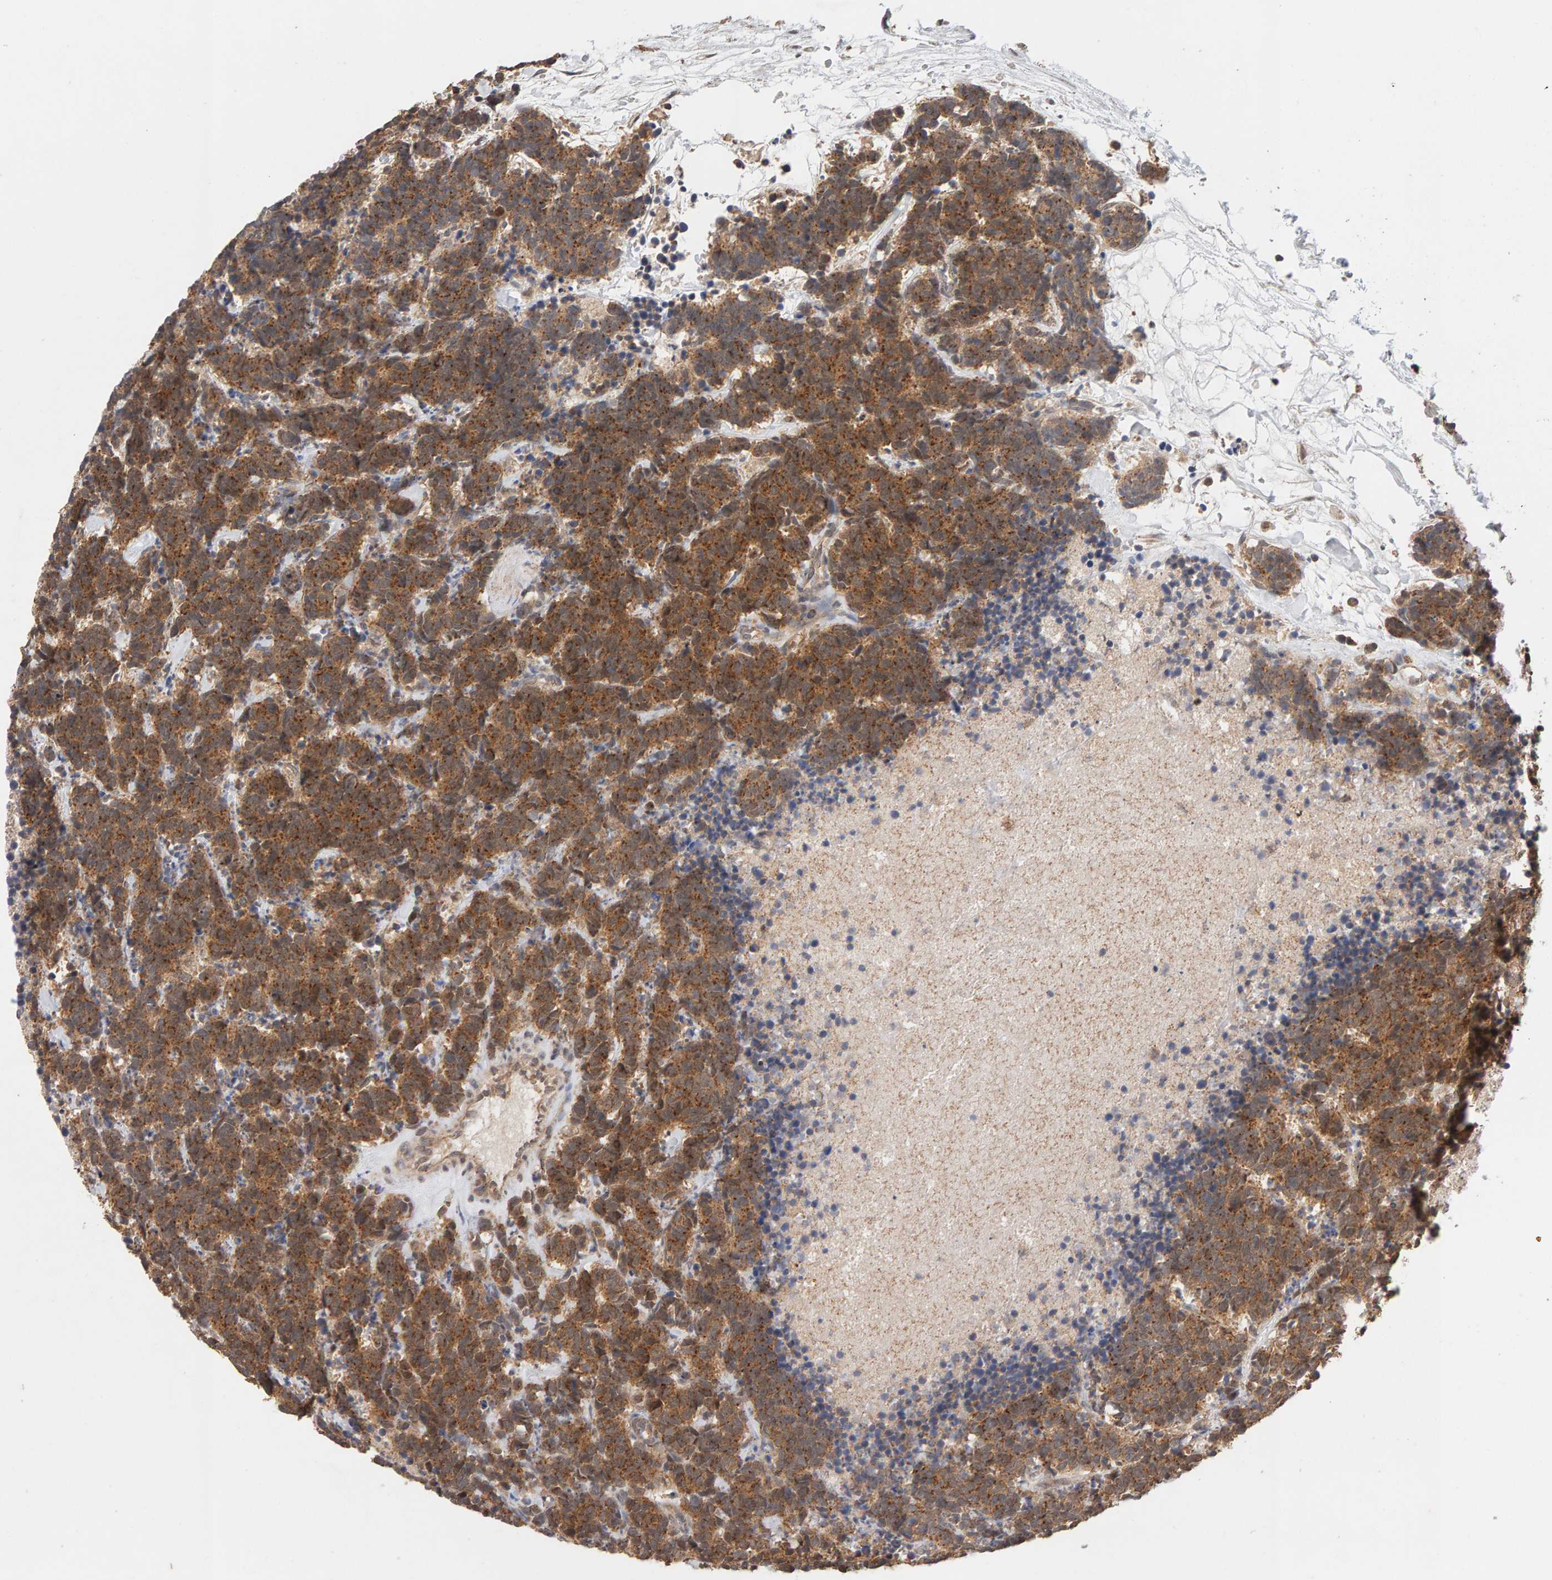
{"staining": {"intensity": "moderate", "quantity": ">75%", "location": "cytoplasmic/membranous"}, "tissue": "carcinoid", "cell_type": "Tumor cells", "image_type": "cancer", "snomed": [{"axis": "morphology", "description": "Carcinoma, NOS"}, {"axis": "morphology", "description": "Carcinoid, malignant, NOS"}, {"axis": "topography", "description": "Urinary bladder"}], "caption": "Immunohistochemistry (IHC) photomicrograph of human carcinoma stained for a protein (brown), which shows medium levels of moderate cytoplasmic/membranous positivity in approximately >75% of tumor cells.", "gene": "DNAJC7", "patient": {"sex": "male", "age": 57}}